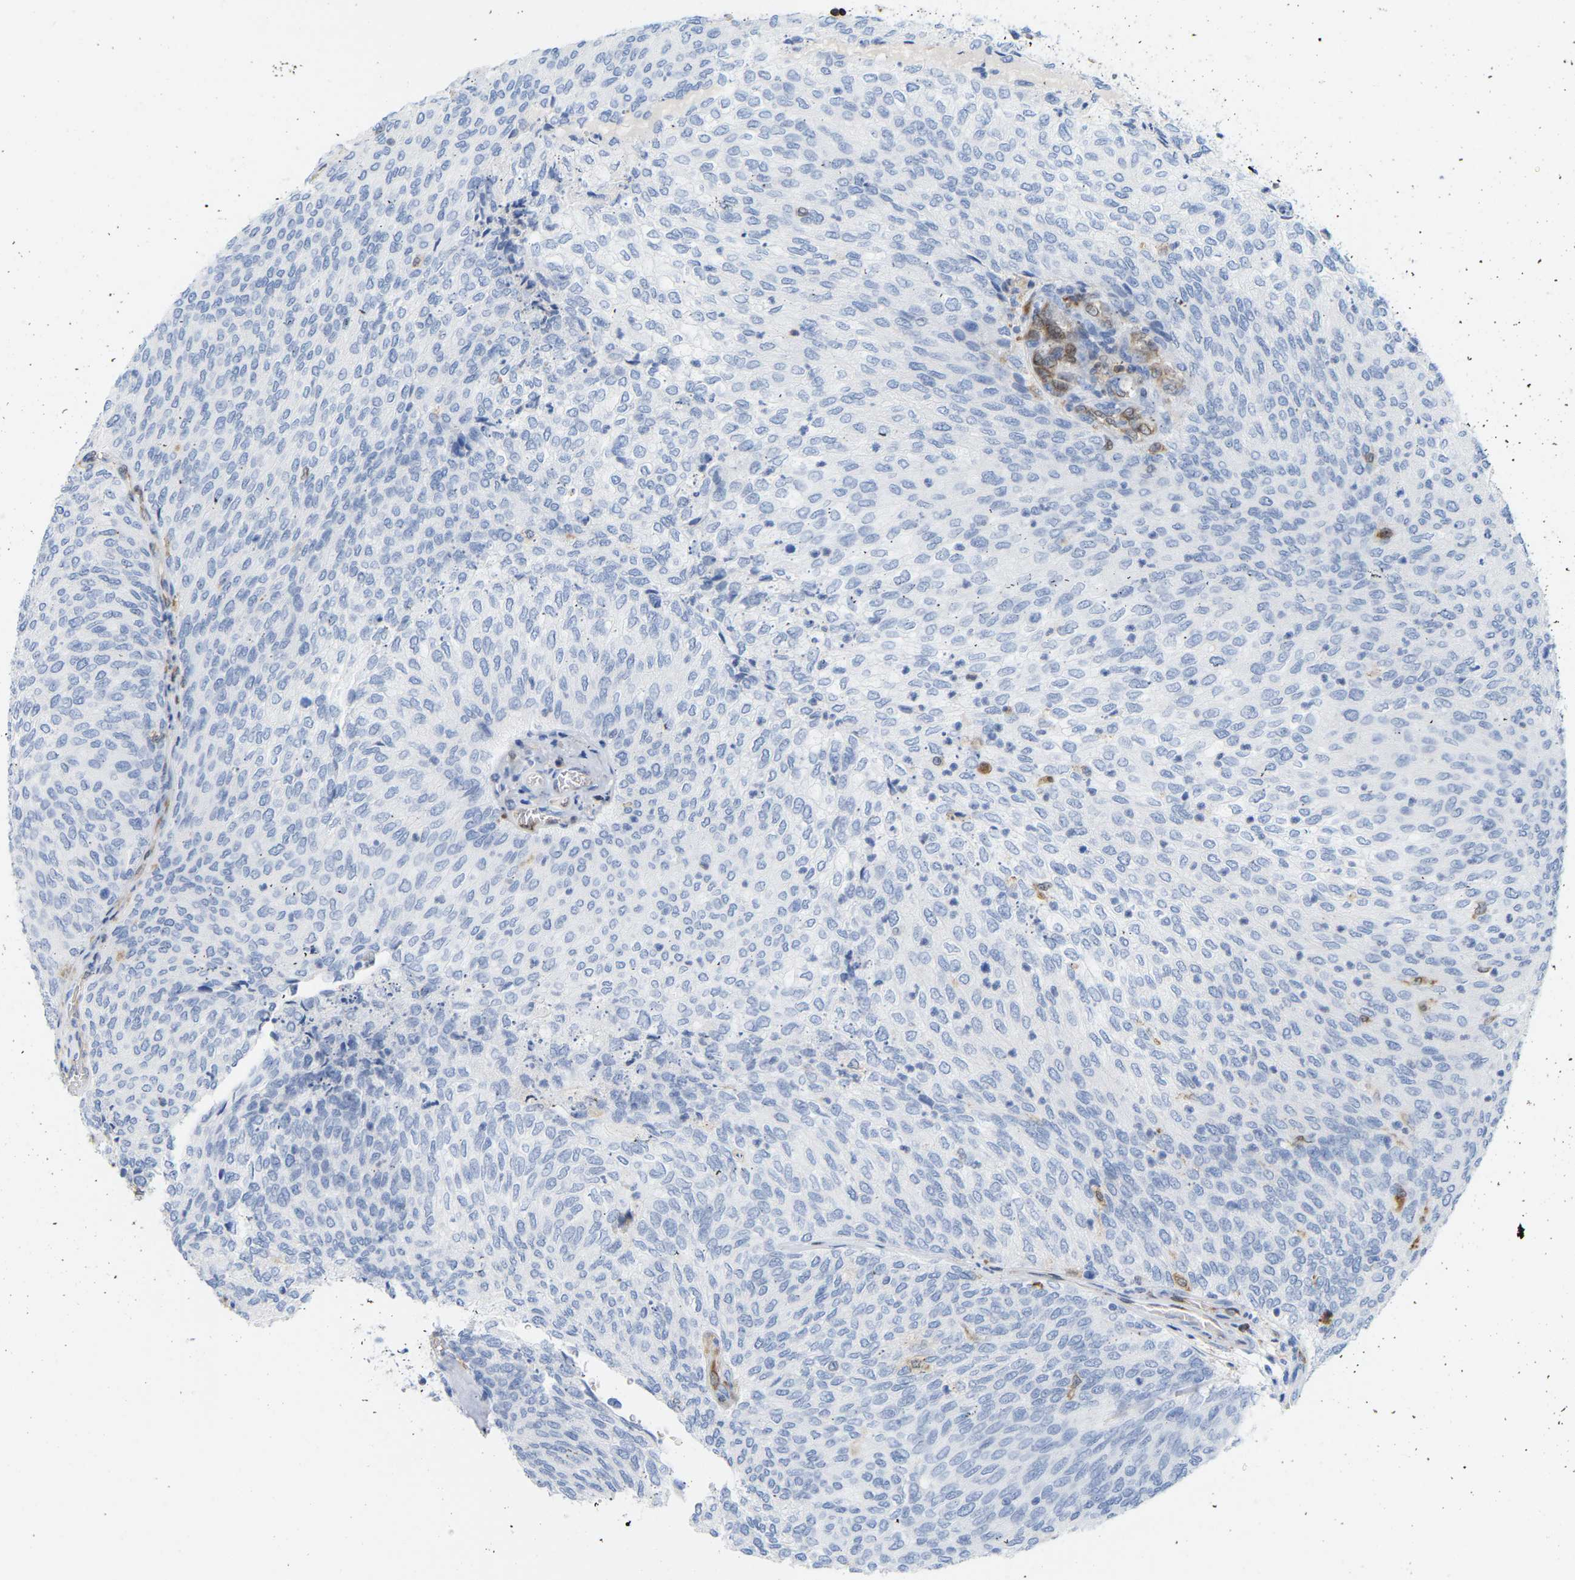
{"staining": {"intensity": "negative", "quantity": "none", "location": "none"}, "tissue": "urothelial cancer", "cell_type": "Tumor cells", "image_type": "cancer", "snomed": [{"axis": "morphology", "description": "Urothelial carcinoma, Low grade"}, {"axis": "topography", "description": "Urinary bladder"}], "caption": "Protein analysis of urothelial cancer demonstrates no significant positivity in tumor cells.", "gene": "GIMAP4", "patient": {"sex": "female", "age": 79}}